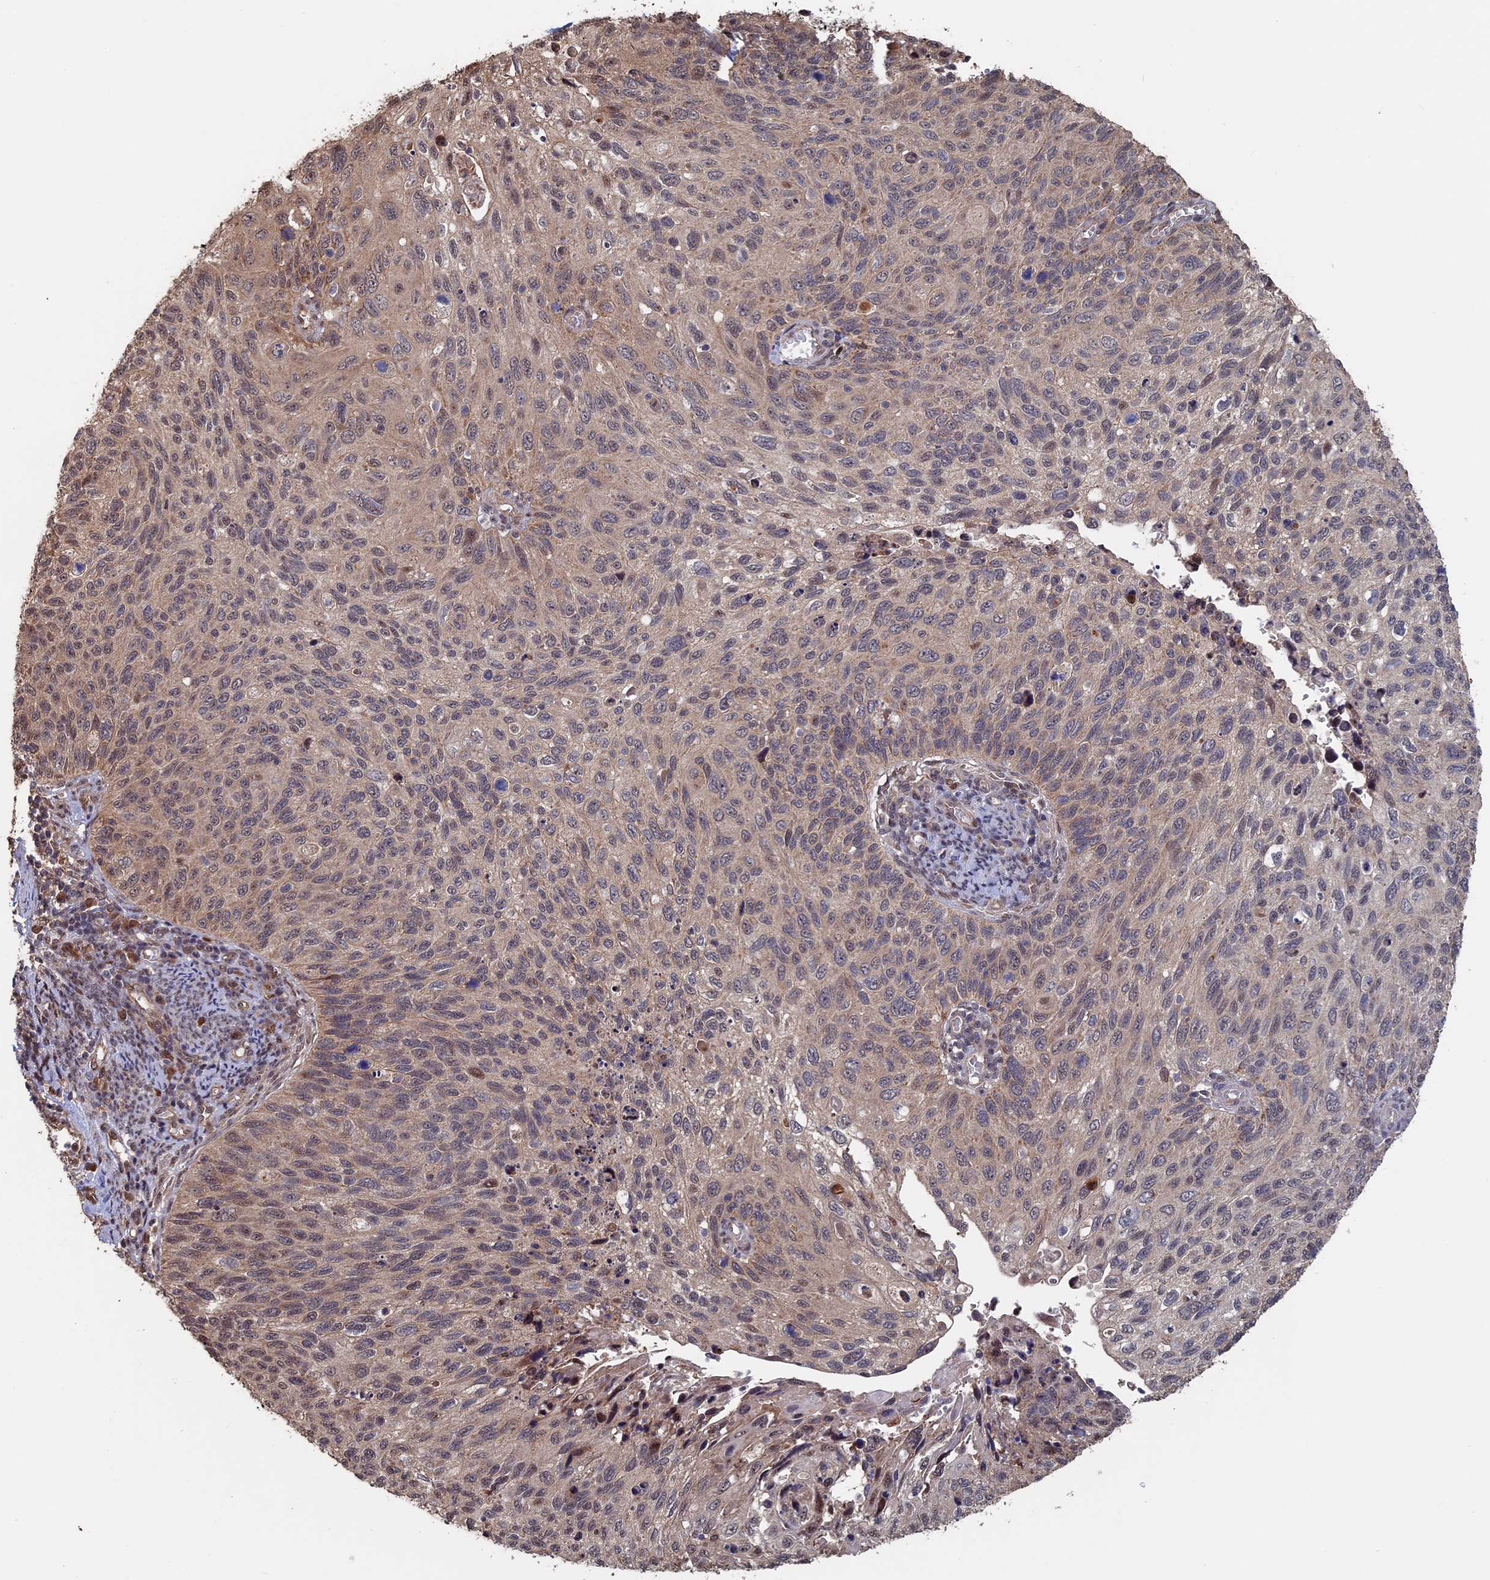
{"staining": {"intensity": "weak", "quantity": ">75%", "location": "cytoplasmic/membranous,nuclear"}, "tissue": "cervical cancer", "cell_type": "Tumor cells", "image_type": "cancer", "snomed": [{"axis": "morphology", "description": "Squamous cell carcinoma, NOS"}, {"axis": "topography", "description": "Cervix"}], "caption": "The micrograph shows a brown stain indicating the presence of a protein in the cytoplasmic/membranous and nuclear of tumor cells in cervical squamous cell carcinoma.", "gene": "KIAA1328", "patient": {"sex": "female", "age": 70}}